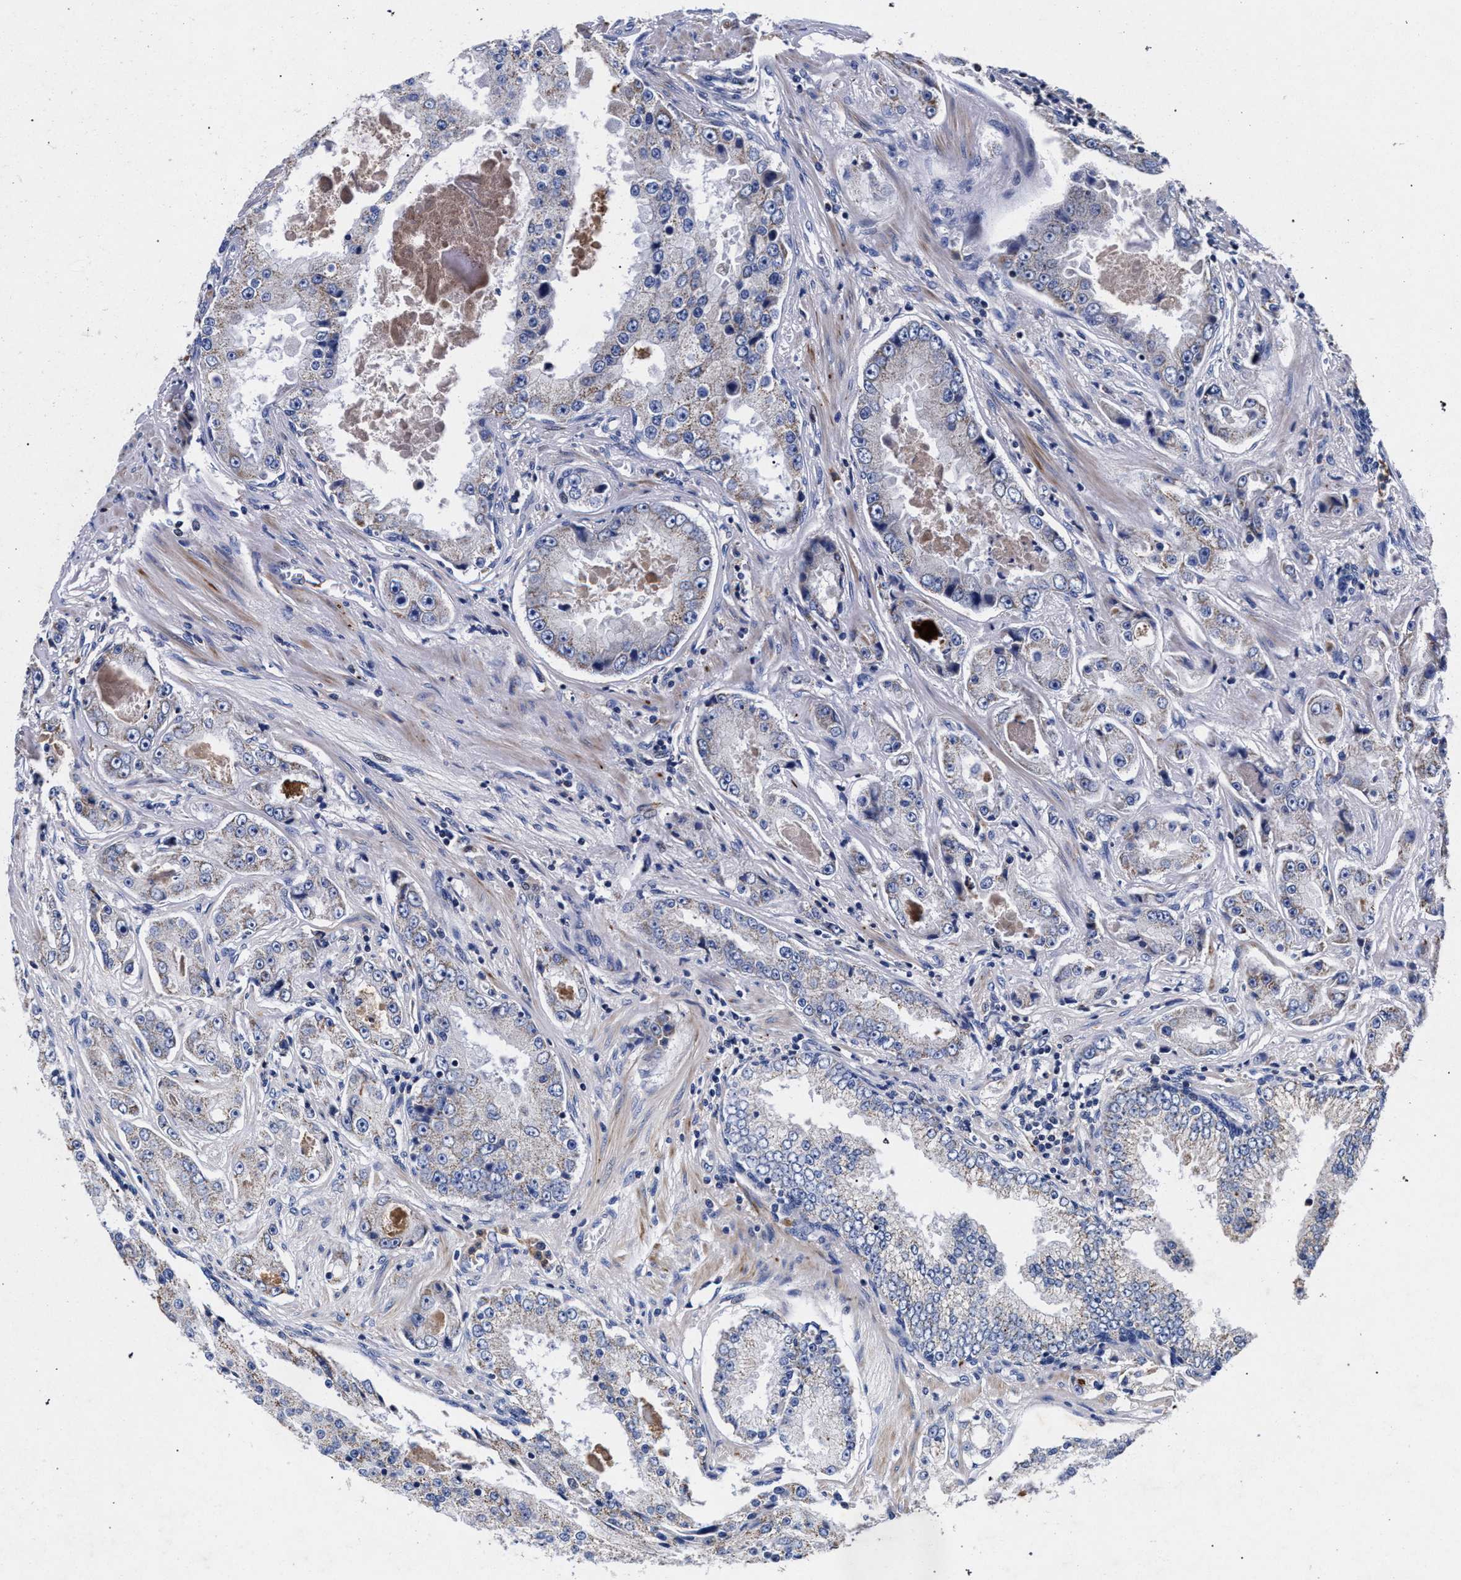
{"staining": {"intensity": "weak", "quantity": "<25%", "location": "cytoplasmic/membranous"}, "tissue": "prostate cancer", "cell_type": "Tumor cells", "image_type": "cancer", "snomed": [{"axis": "morphology", "description": "Adenocarcinoma, High grade"}, {"axis": "topography", "description": "Prostate"}], "caption": "Protein analysis of prostate cancer (adenocarcinoma (high-grade)) demonstrates no significant staining in tumor cells.", "gene": "HSD17B14", "patient": {"sex": "male", "age": 73}}